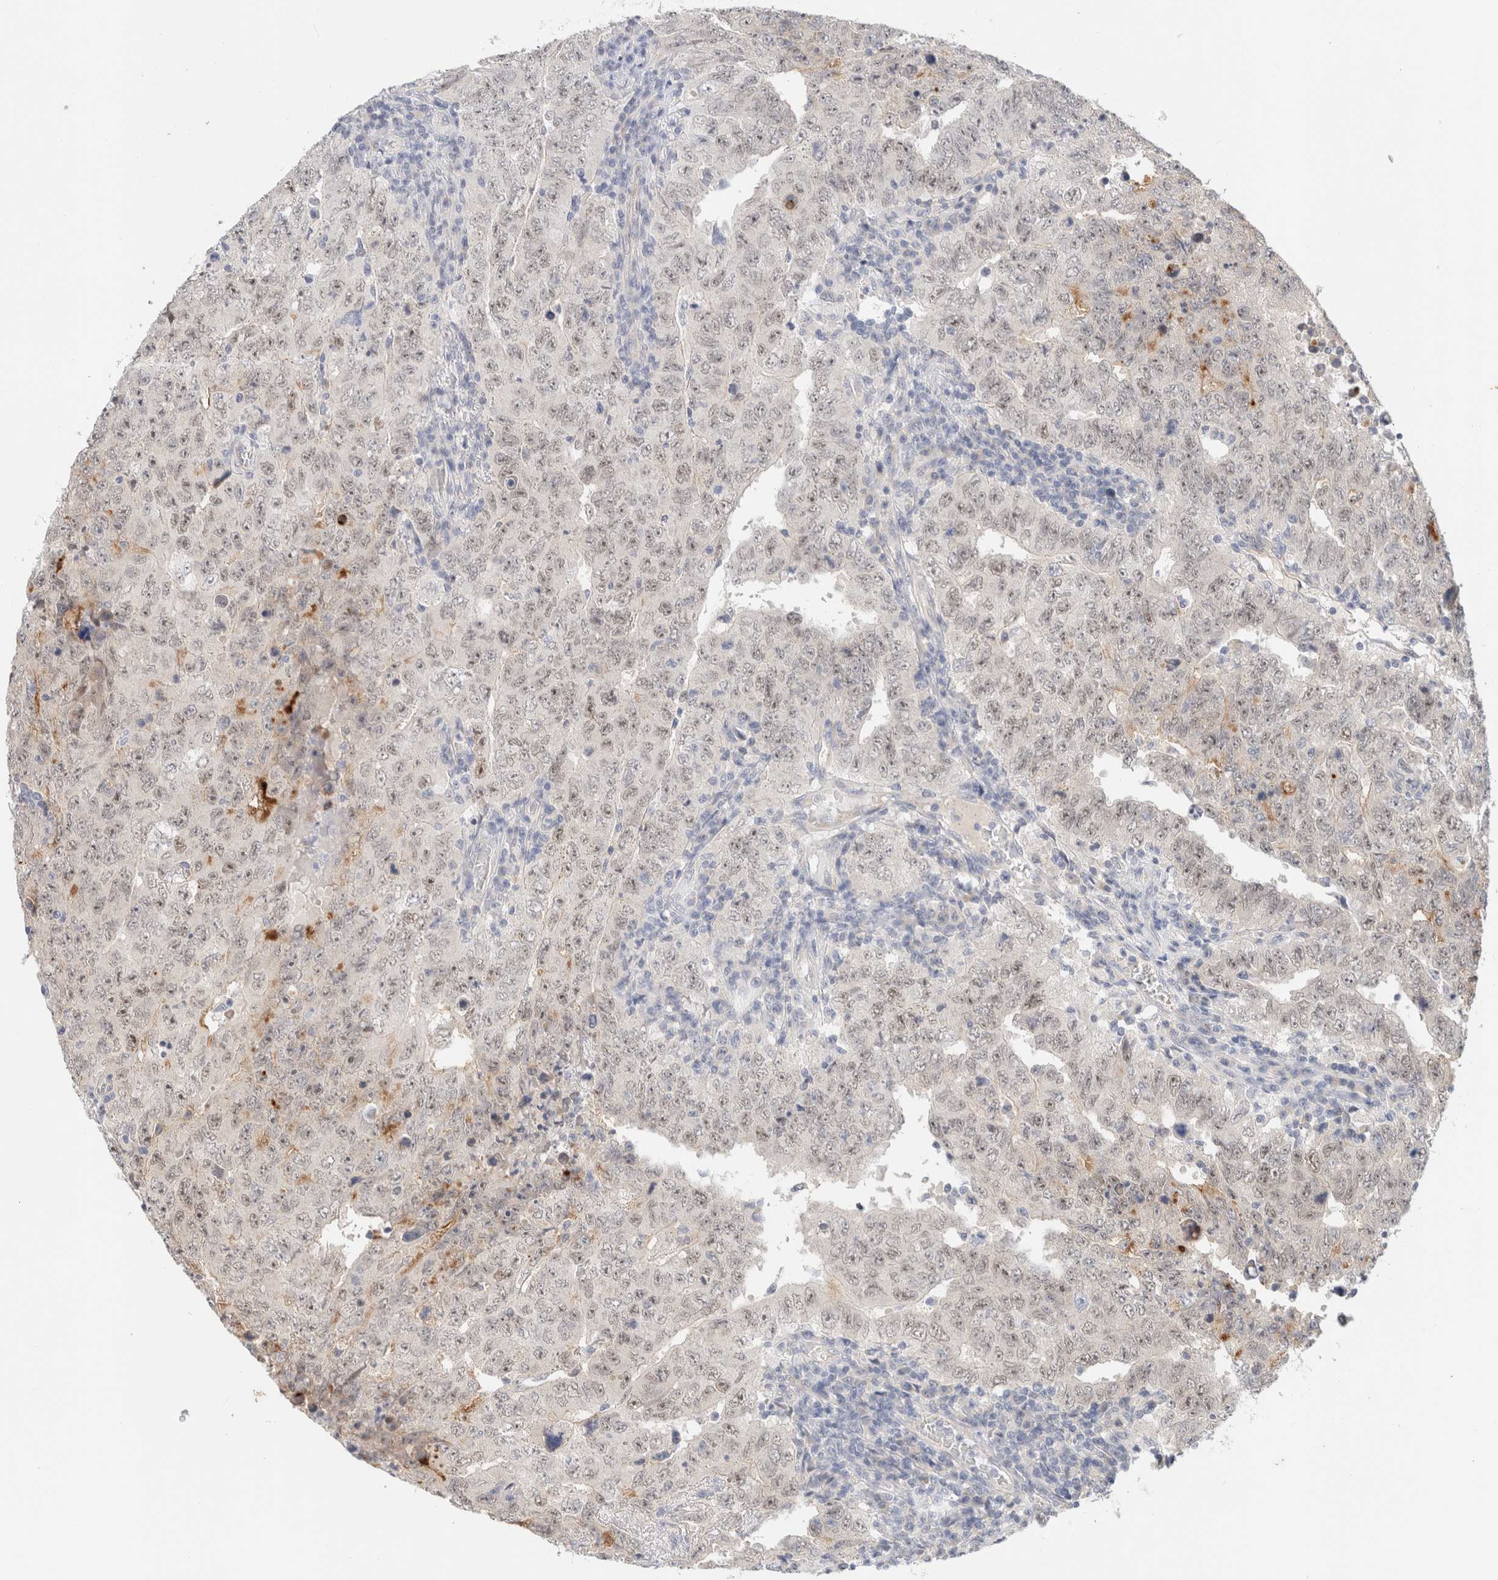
{"staining": {"intensity": "negative", "quantity": "none", "location": "none"}, "tissue": "testis cancer", "cell_type": "Tumor cells", "image_type": "cancer", "snomed": [{"axis": "morphology", "description": "Carcinoma, Embryonal, NOS"}, {"axis": "topography", "description": "Testis"}], "caption": "IHC histopathology image of human embryonal carcinoma (testis) stained for a protein (brown), which demonstrates no positivity in tumor cells.", "gene": "SPRTN", "patient": {"sex": "male", "age": 26}}